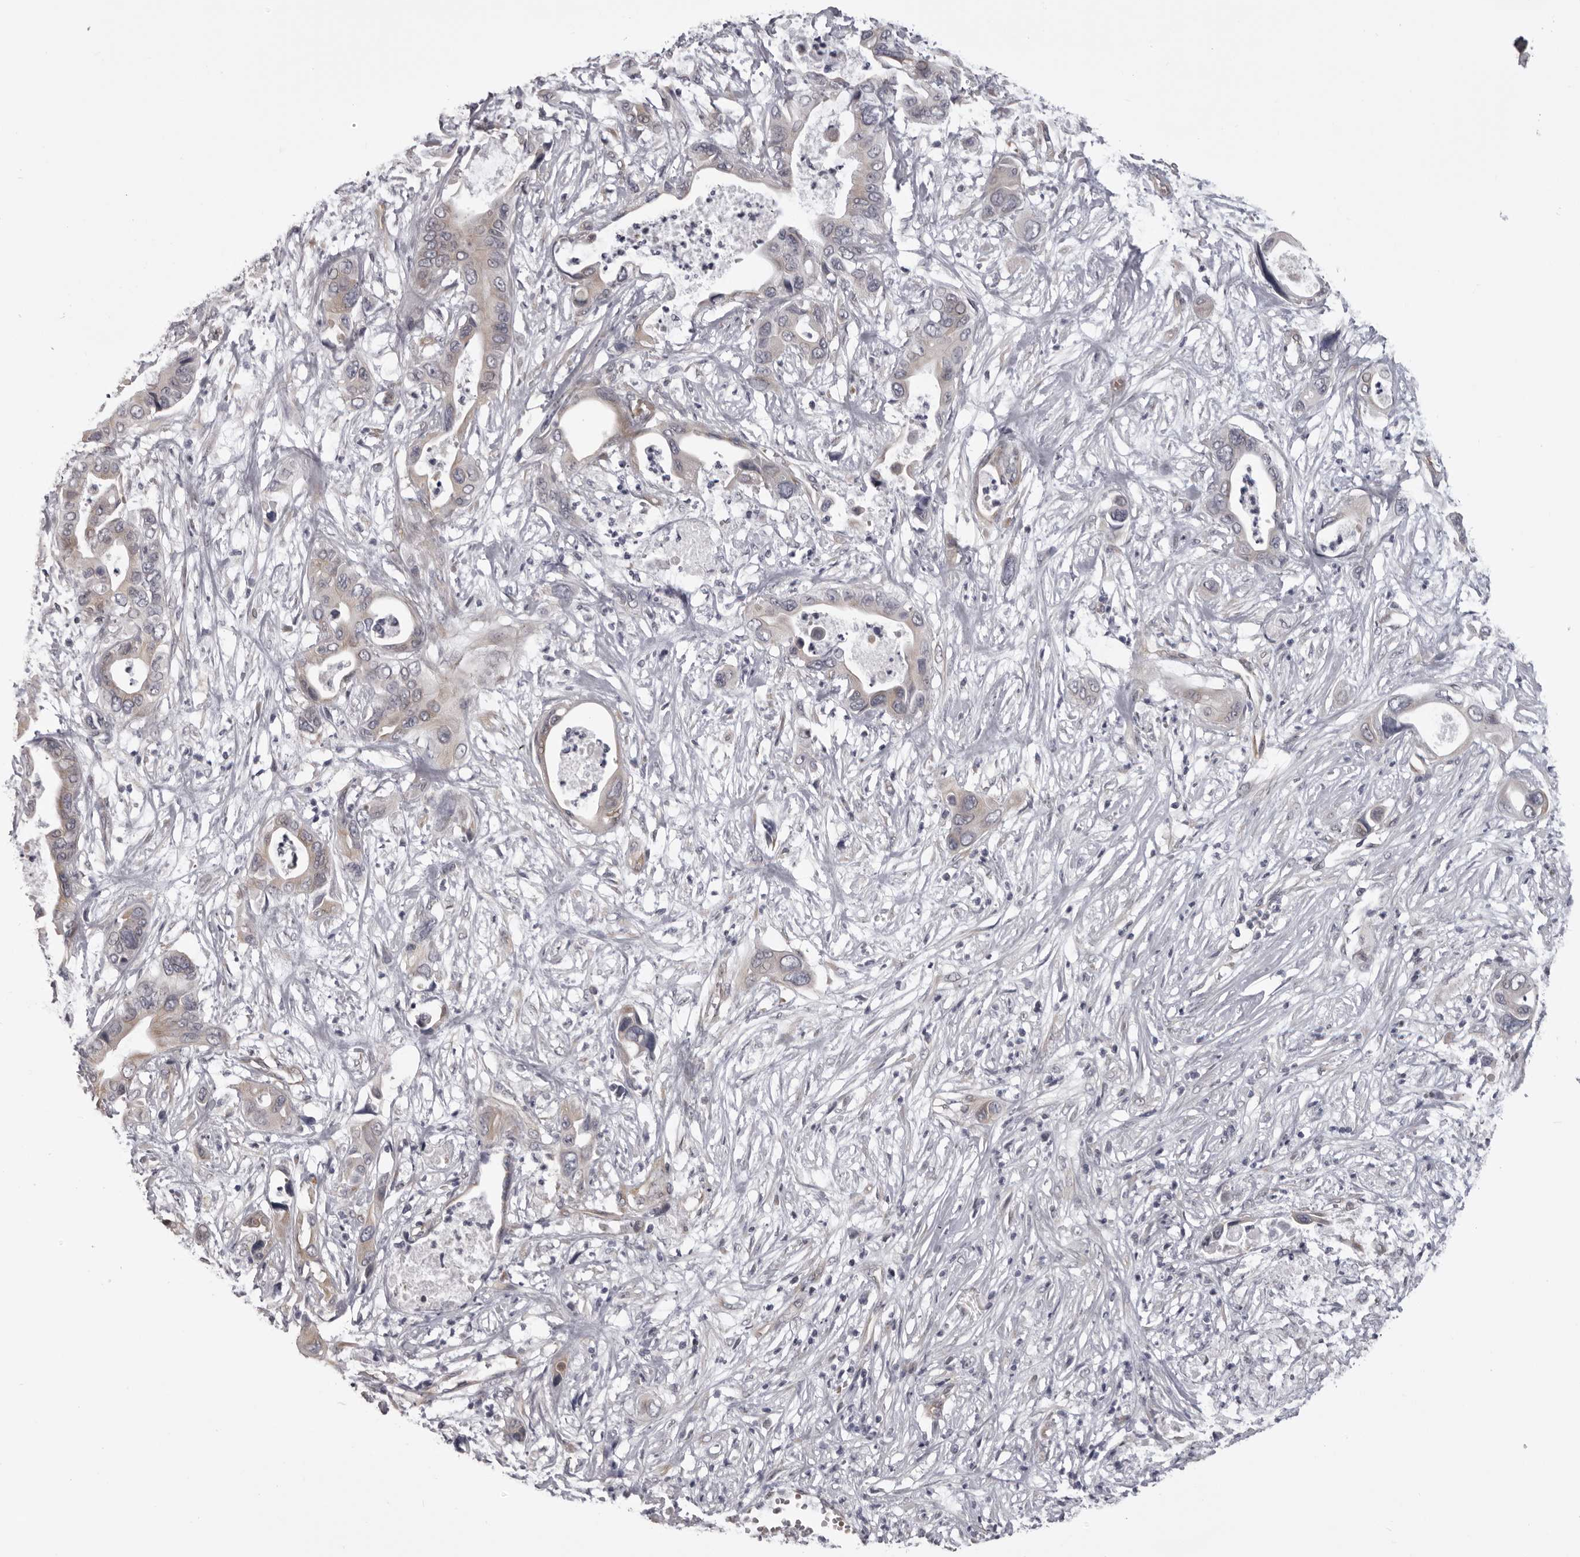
{"staining": {"intensity": "weak", "quantity": ">75%", "location": "cytoplasmic/membranous"}, "tissue": "pancreatic cancer", "cell_type": "Tumor cells", "image_type": "cancer", "snomed": [{"axis": "morphology", "description": "Adenocarcinoma, NOS"}, {"axis": "topography", "description": "Pancreas"}], "caption": "The photomicrograph exhibits staining of pancreatic adenocarcinoma, revealing weak cytoplasmic/membranous protein staining (brown color) within tumor cells.", "gene": "EPHA10", "patient": {"sex": "male", "age": 66}}